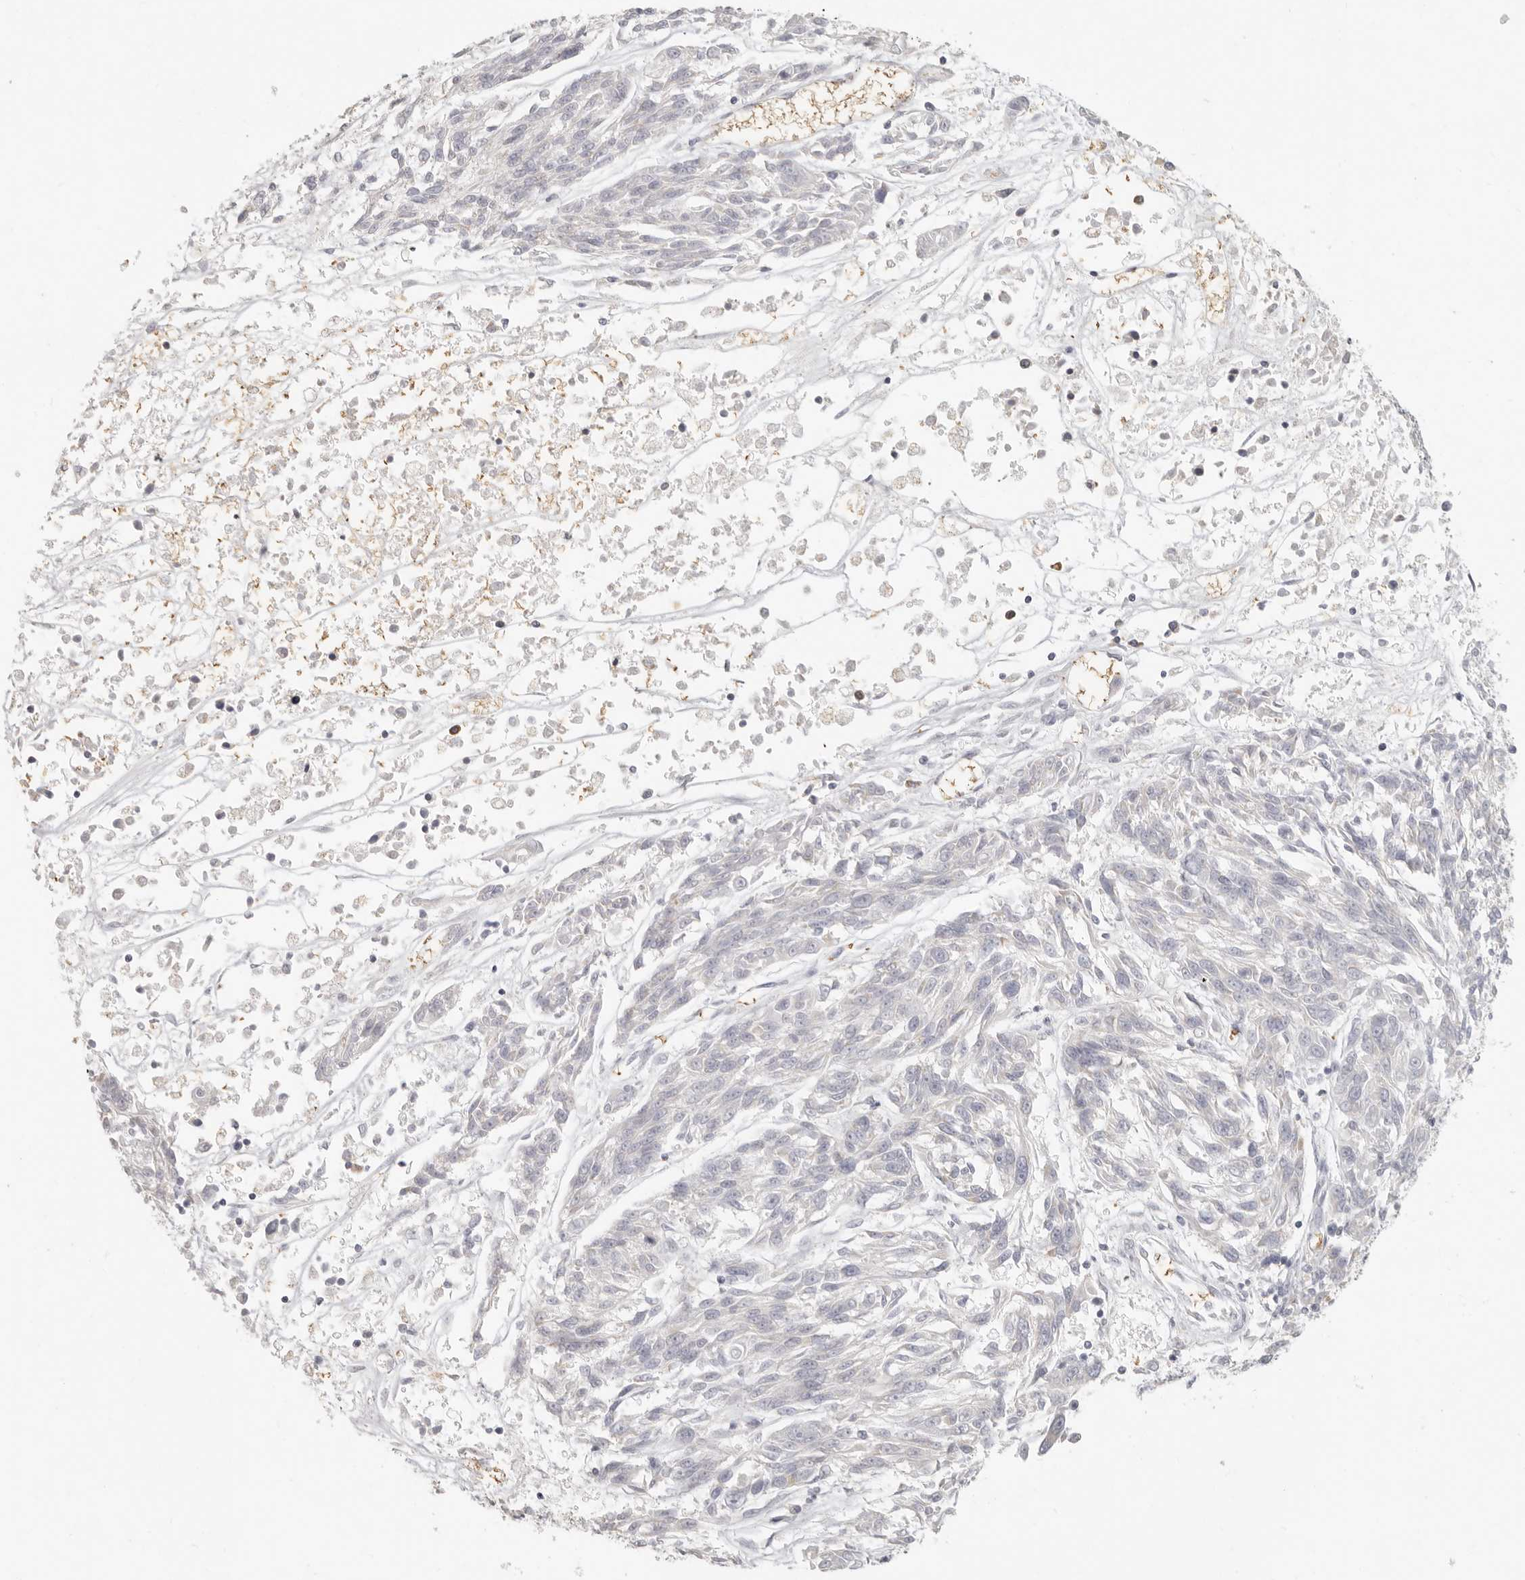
{"staining": {"intensity": "negative", "quantity": "none", "location": "none"}, "tissue": "melanoma", "cell_type": "Tumor cells", "image_type": "cancer", "snomed": [{"axis": "morphology", "description": "Malignant melanoma, NOS"}, {"axis": "topography", "description": "Skin"}], "caption": "Protein analysis of malignant melanoma demonstrates no significant positivity in tumor cells.", "gene": "NIBAN1", "patient": {"sex": "male", "age": 53}}